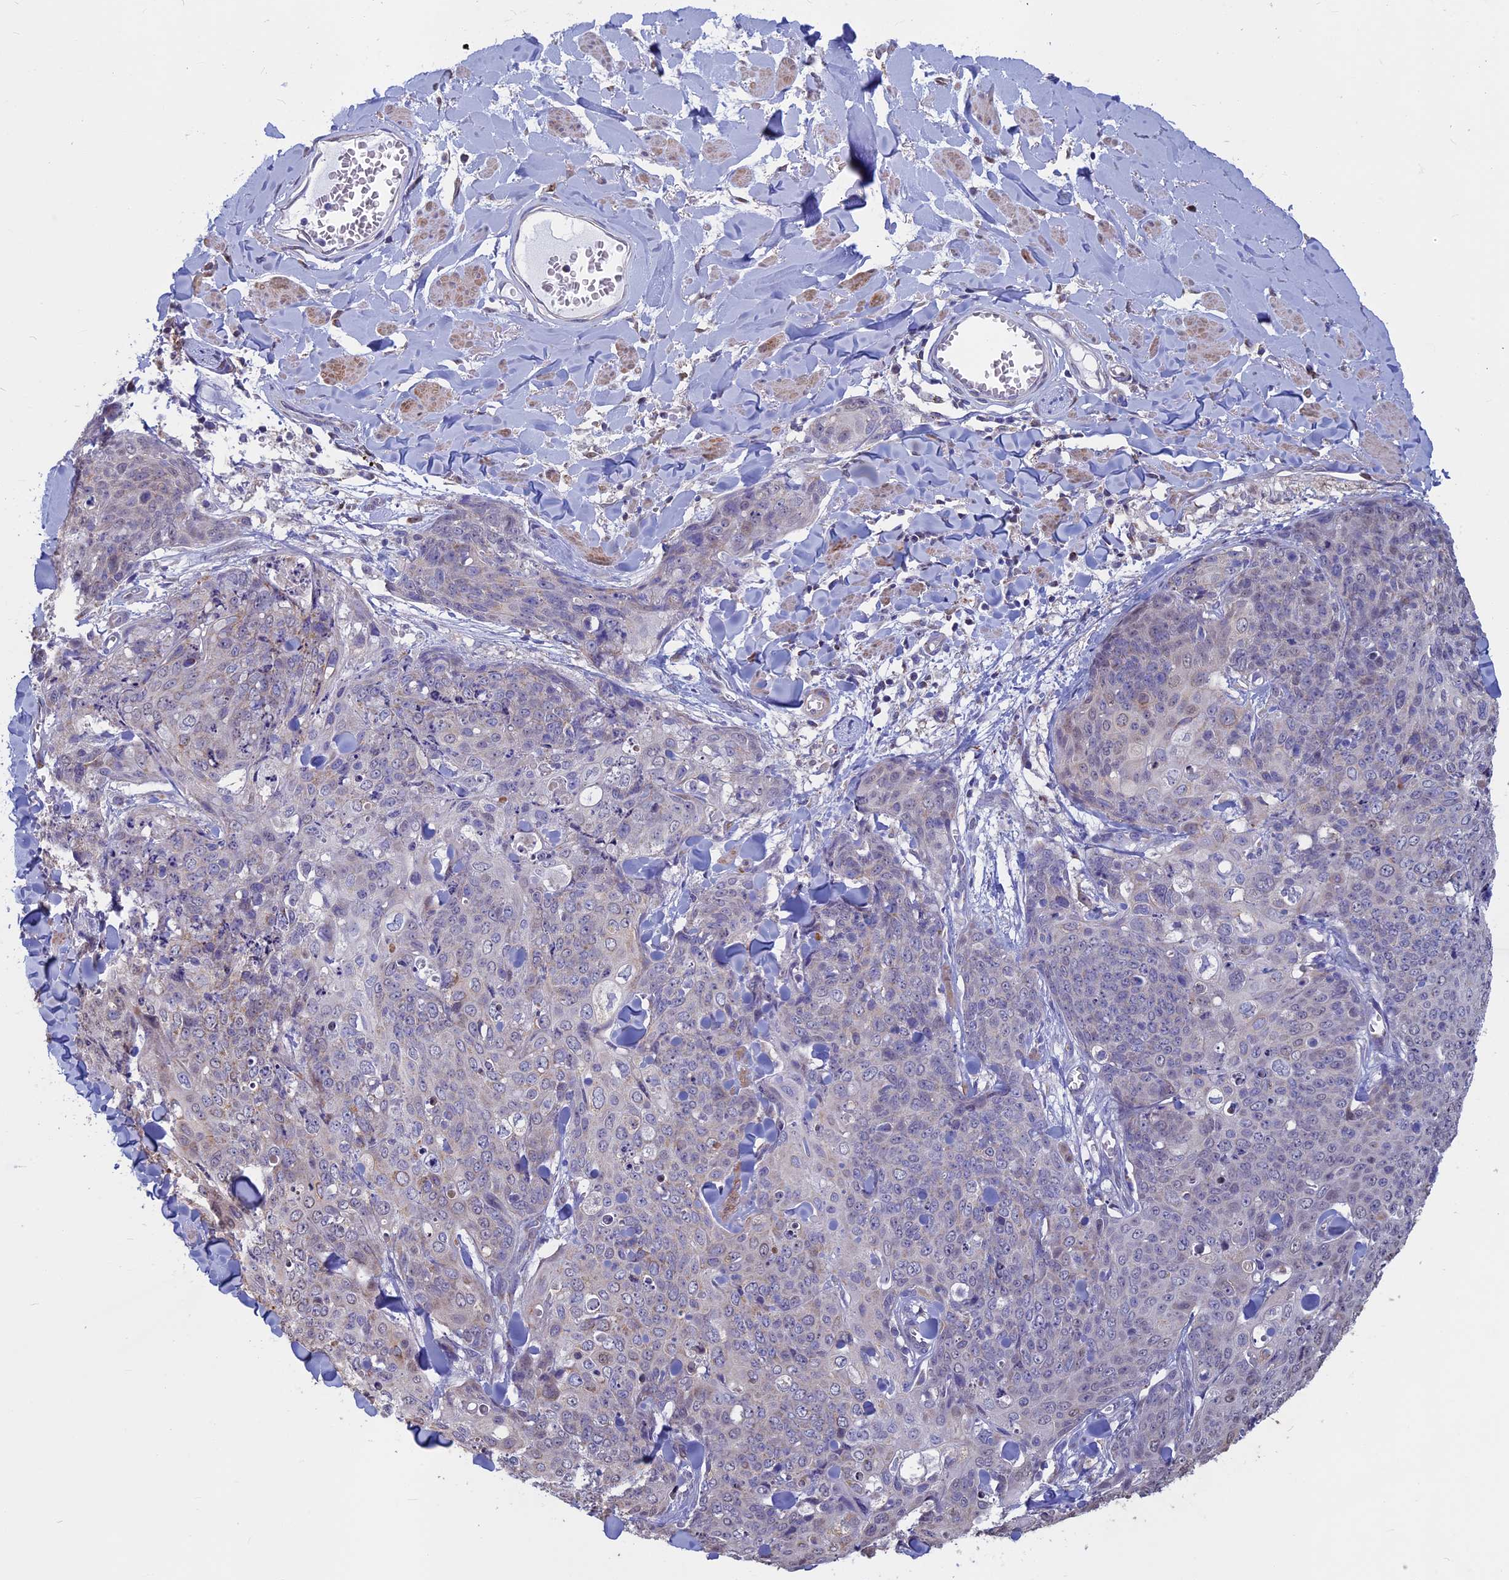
{"staining": {"intensity": "weak", "quantity": "<25%", "location": "nuclear"}, "tissue": "skin cancer", "cell_type": "Tumor cells", "image_type": "cancer", "snomed": [{"axis": "morphology", "description": "Squamous cell carcinoma, NOS"}, {"axis": "topography", "description": "Skin"}, {"axis": "topography", "description": "Vulva"}], "caption": "This micrograph is of skin cancer (squamous cell carcinoma) stained with immunohistochemistry to label a protein in brown with the nuclei are counter-stained blue. There is no staining in tumor cells.", "gene": "ACSS1", "patient": {"sex": "female", "age": 85}}